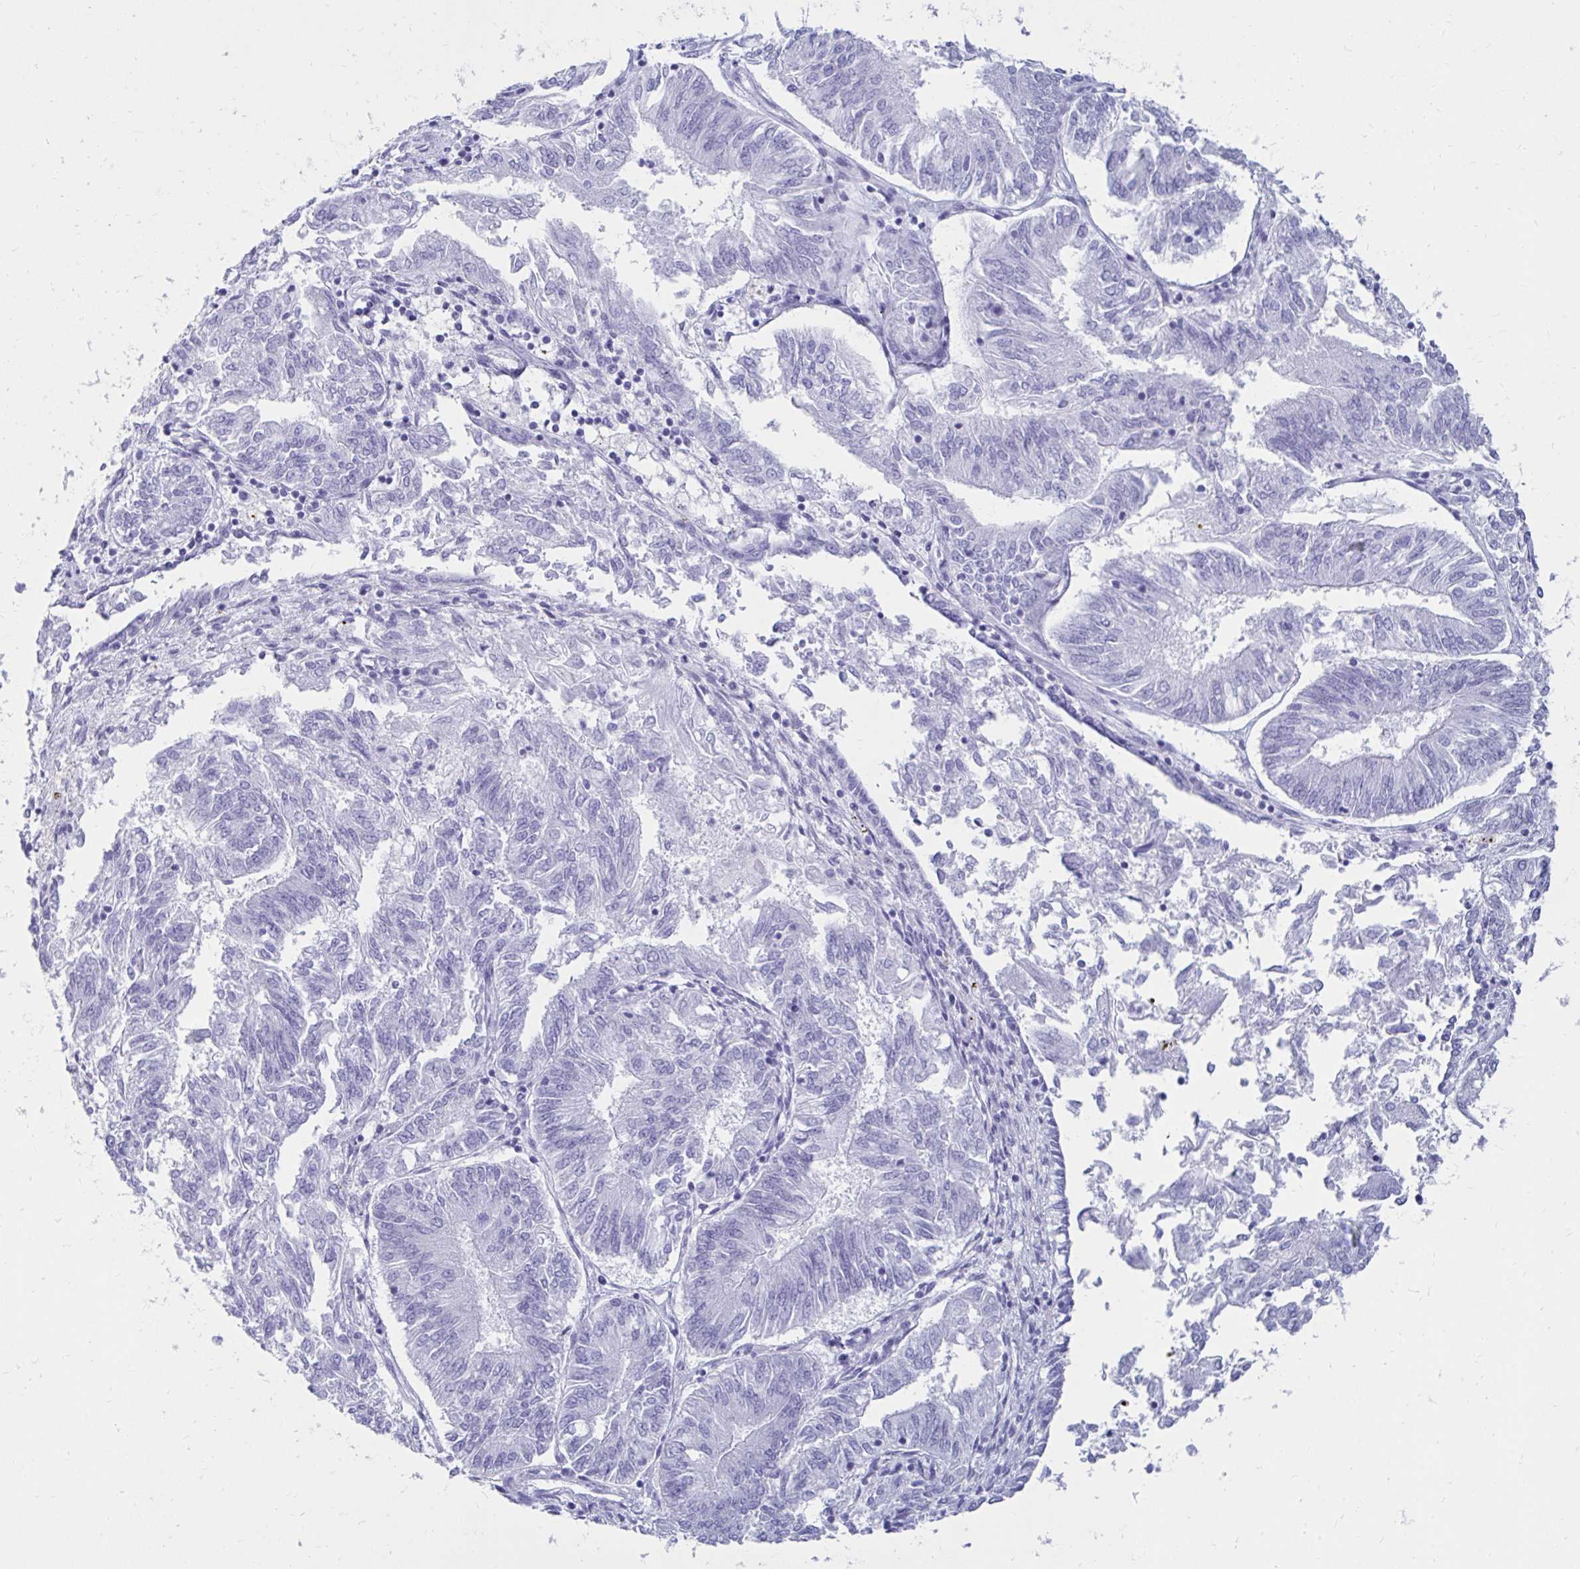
{"staining": {"intensity": "negative", "quantity": "none", "location": "none"}, "tissue": "endometrial cancer", "cell_type": "Tumor cells", "image_type": "cancer", "snomed": [{"axis": "morphology", "description": "Adenocarcinoma, NOS"}, {"axis": "topography", "description": "Endometrium"}], "caption": "The histopathology image demonstrates no staining of tumor cells in endometrial adenocarcinoma. (Stains: DAB immunohistochemistry (IHC) with hematoxylin counter stain, Microscopy: brightfield microscopy at high magnification).", "gene": "OR10R2", "patient": {"sex": "female", "age": 58}}